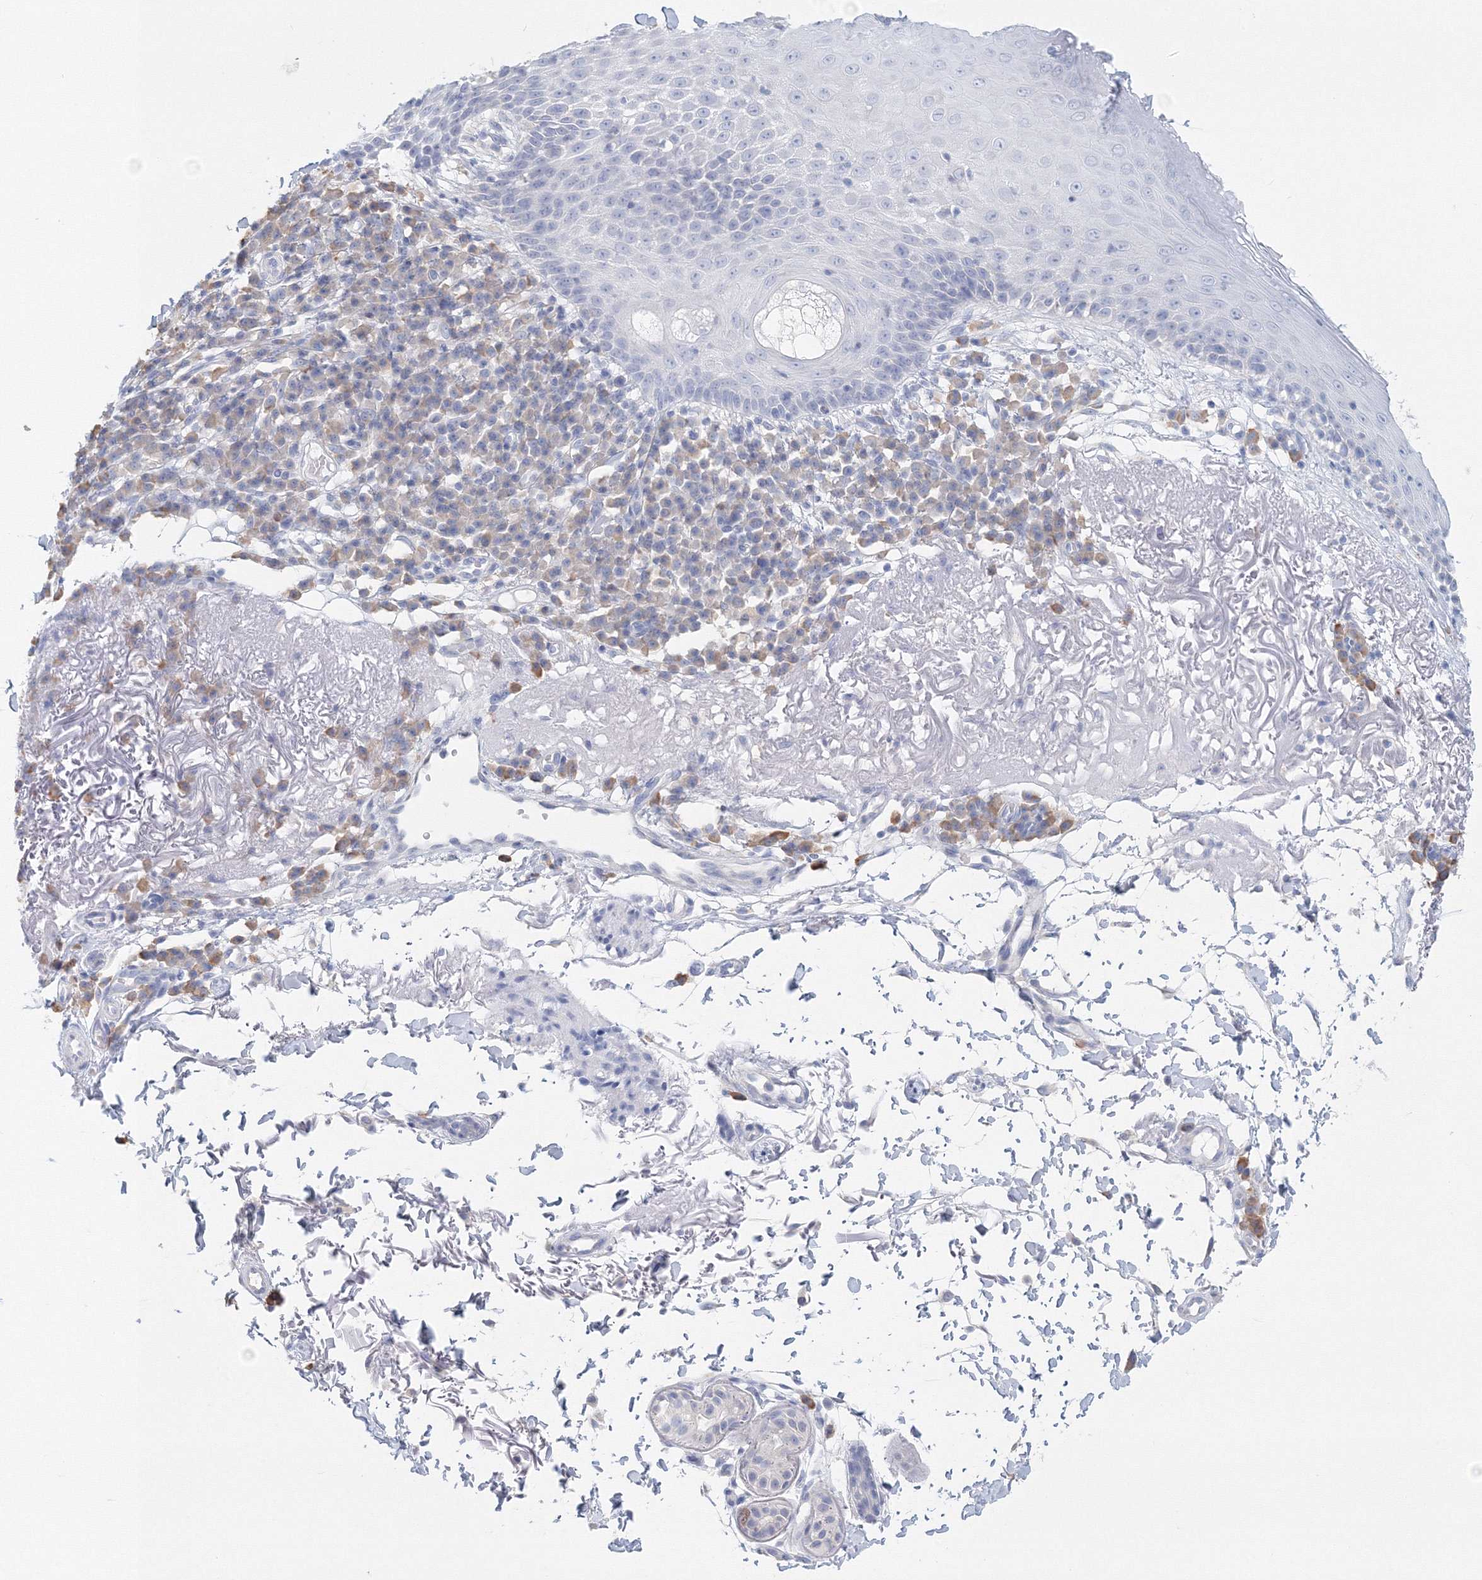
{"staining": {"intensity": "negative", "quantity": "none", "location": "none"}, "tissue": "skin cancer", "cell_type": "Tumor cells", "image_type": "cancer", "snomed": [{"axis": "morphology", "description": "Squamous cell carcinoma, NOS"}, {"axis": "topography", "description": "Skin"}], "caption": "IHC histopathology image of neoplastic tissue: human skin squamous cell carcinoma stained with DAB shows no significant protein positivity in tumor cells. (DAB immunohistochemistry (IHC) visualized using brightfield microscopy, high magnification).", "gene": "VSIG1", "patient": {"sex": "female", "age": 90}}